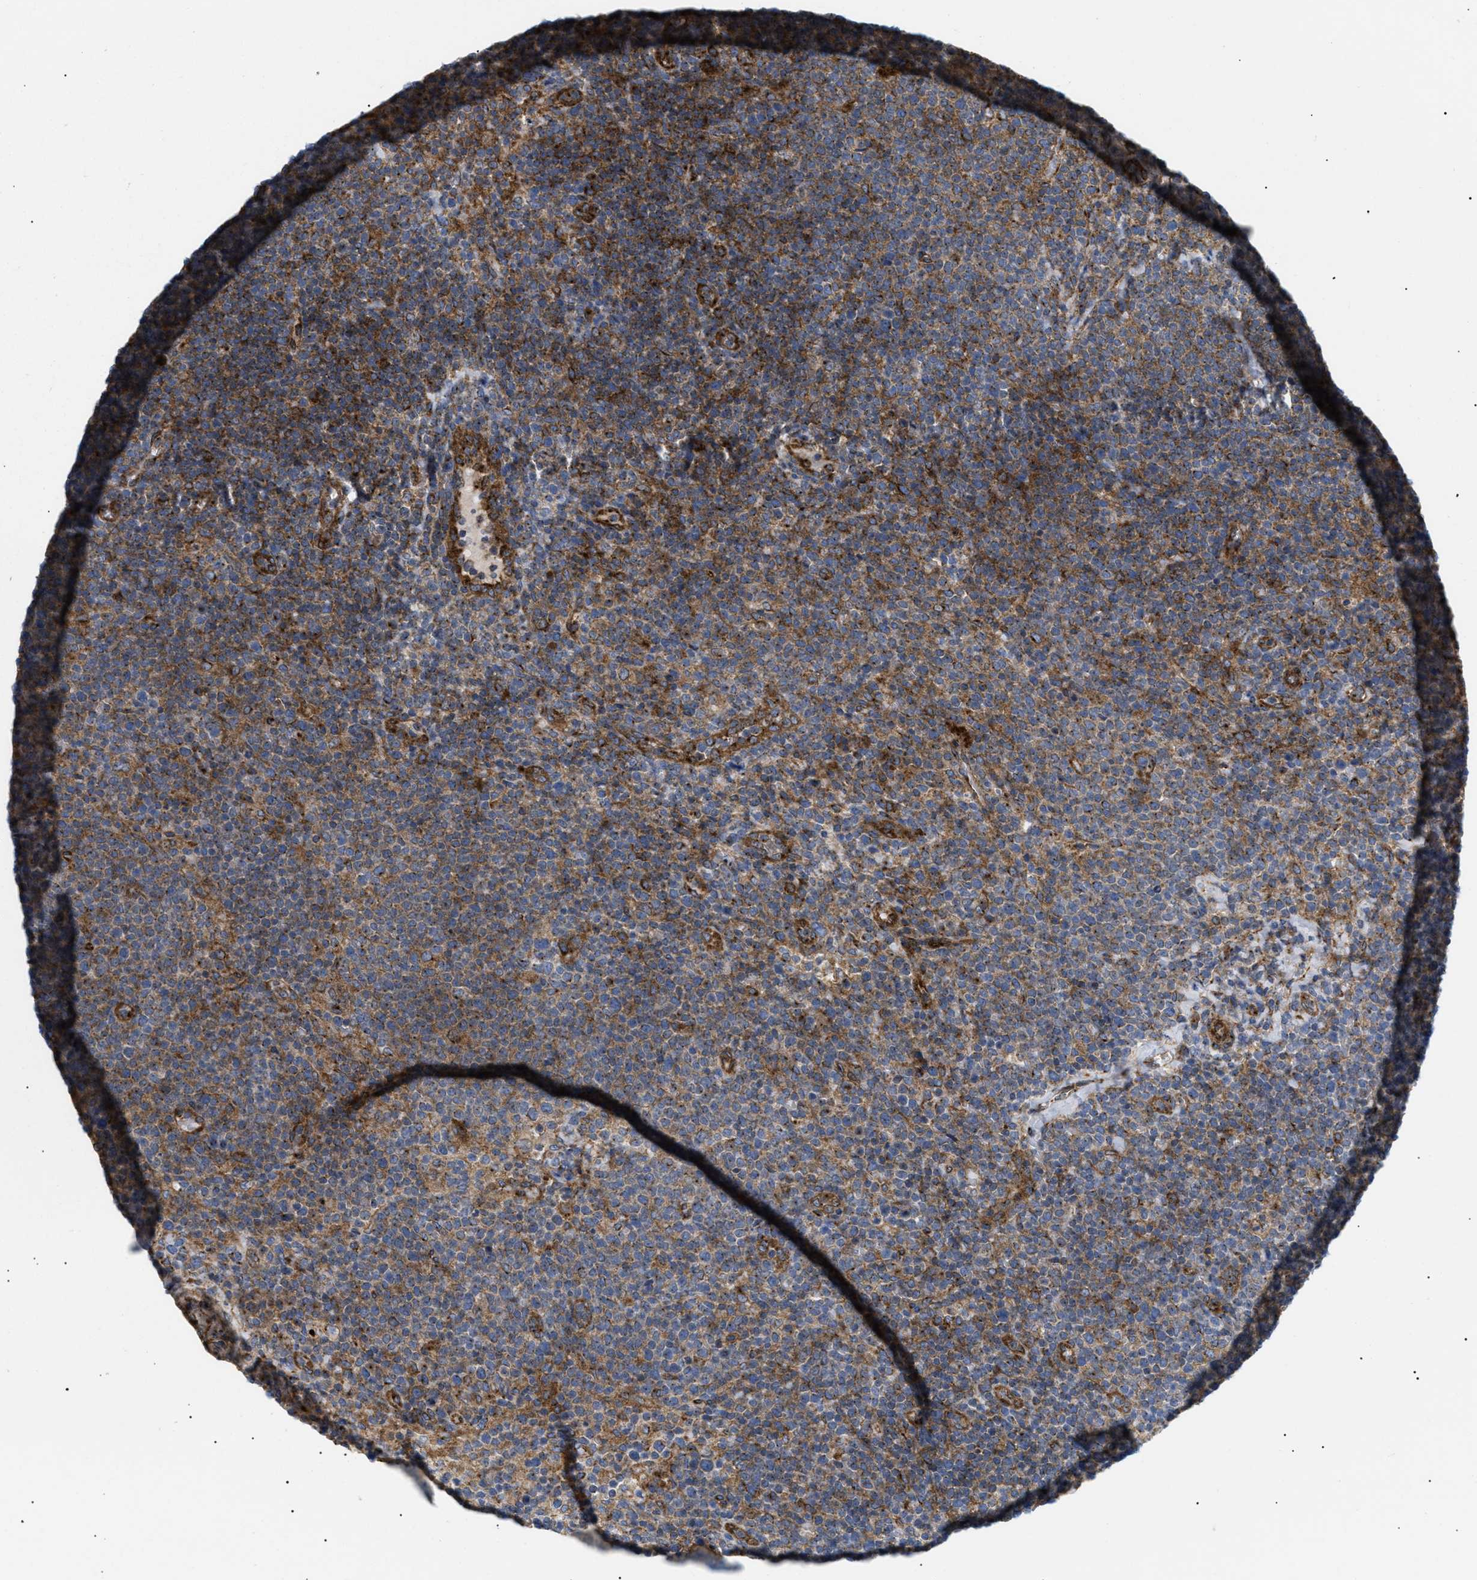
{"staining": {"intensity": "moderate", "quantity": ">75%", "location": "cytoplasmic/membranous"}, "tissue": "lymphoma", "cell_type": "Tumor cells", "image_type": "cancer", "snomed": [{"axis": "morphology", "description": "Malignant lymphoma, non-Hodgkin's type, High grade"}, {"axis": "topography", "description": "Lymph node"}], "caption": "This histopathology image shows immunohistochemistry staining of lymphoma, with medium moderate cytoplasmic/membranous expression in approximately >75% of tumor cells.", "gene": "DCTN4", "patient": {"sex": "male", "age": 61}}